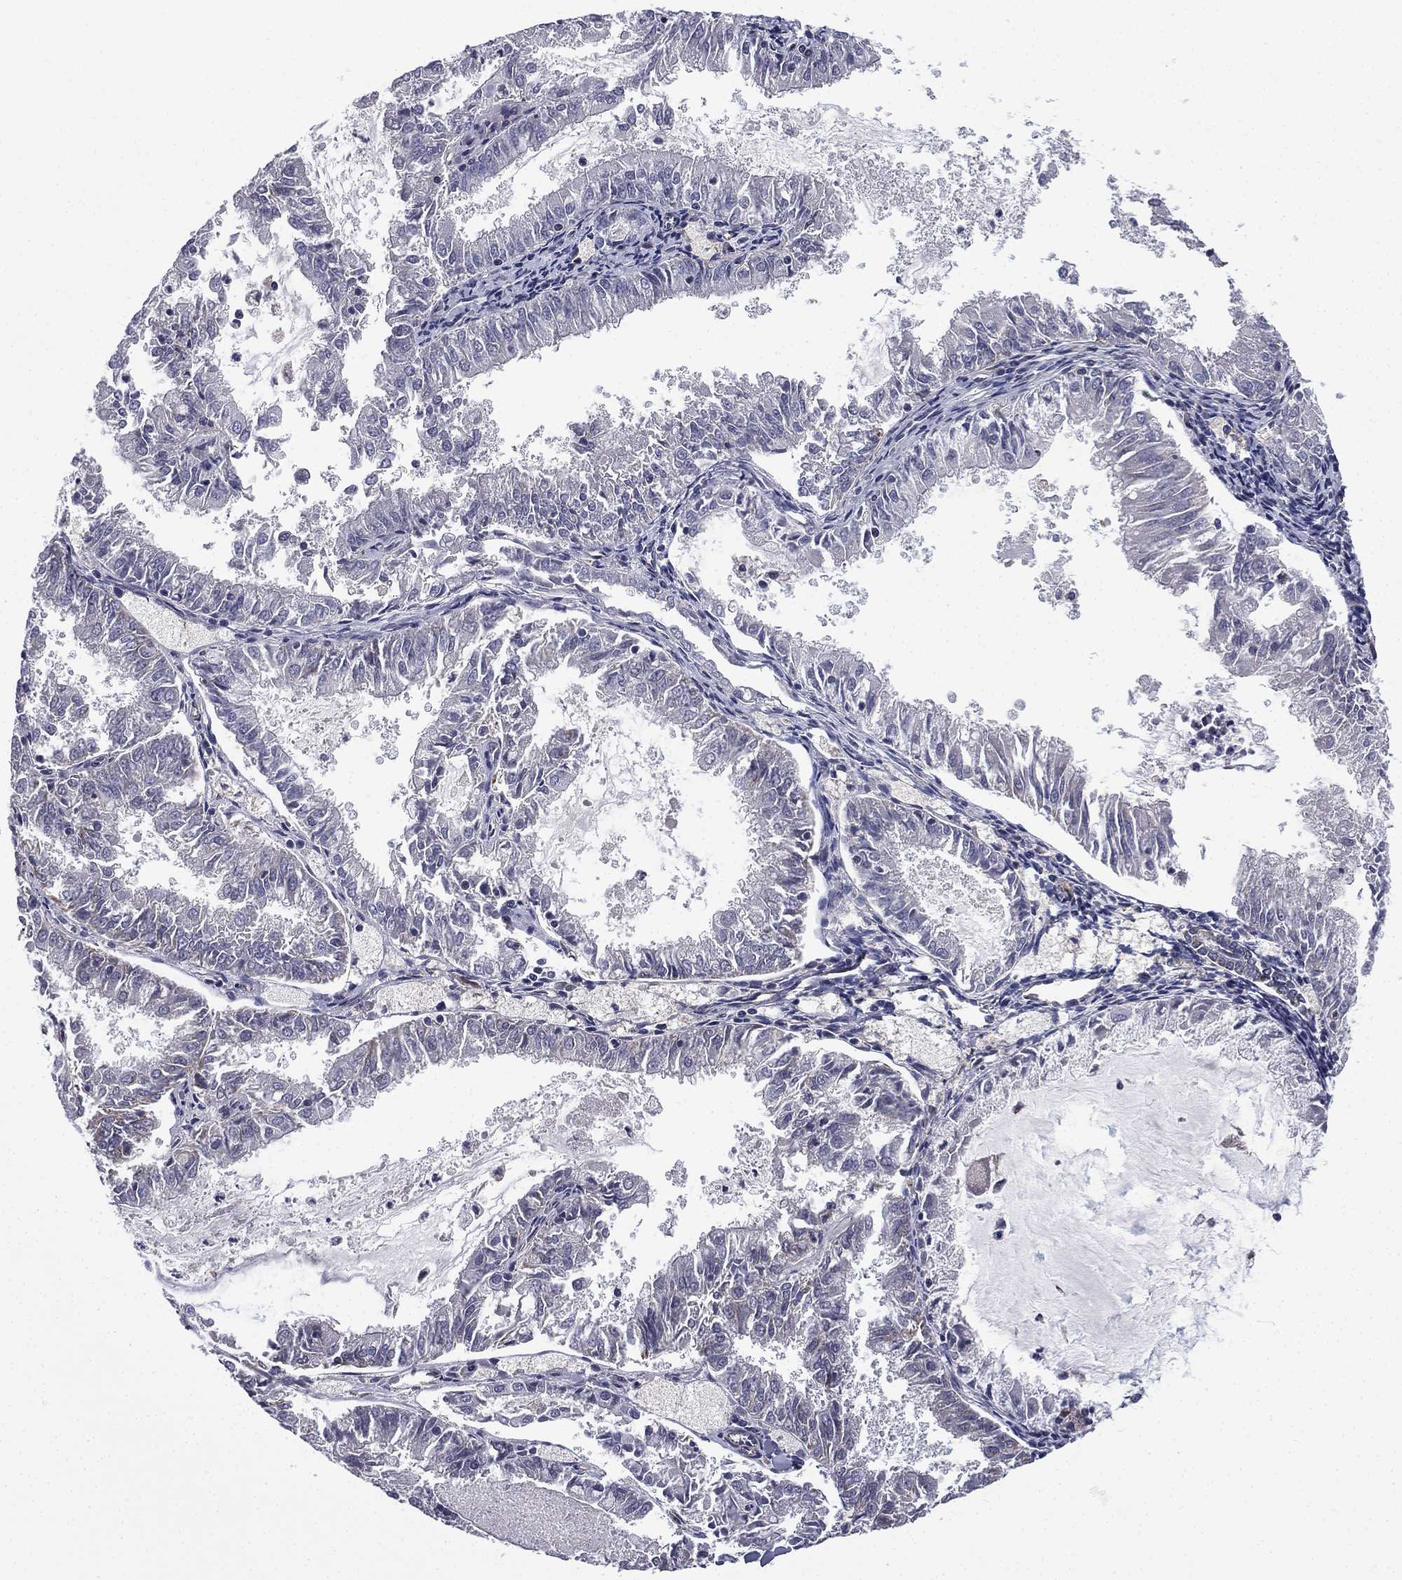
{"staining": {"intensity": "negative", "quantity": "none", "location": "none"}, "tissue": "endometrial cancer", "cell_type": "Tumor cells", "image_type": "cancer", "snomed": [{"axis": "morphology", "description": "Adenocarcinoma, NOS"}, {"axis": "topography", "description": "Endometrium"}], "caption": "Tumor cells show no significant positivity in endometrial cancer.", "gene": "SCUBE1", "patient": {"sex": "female", "age": 57}}